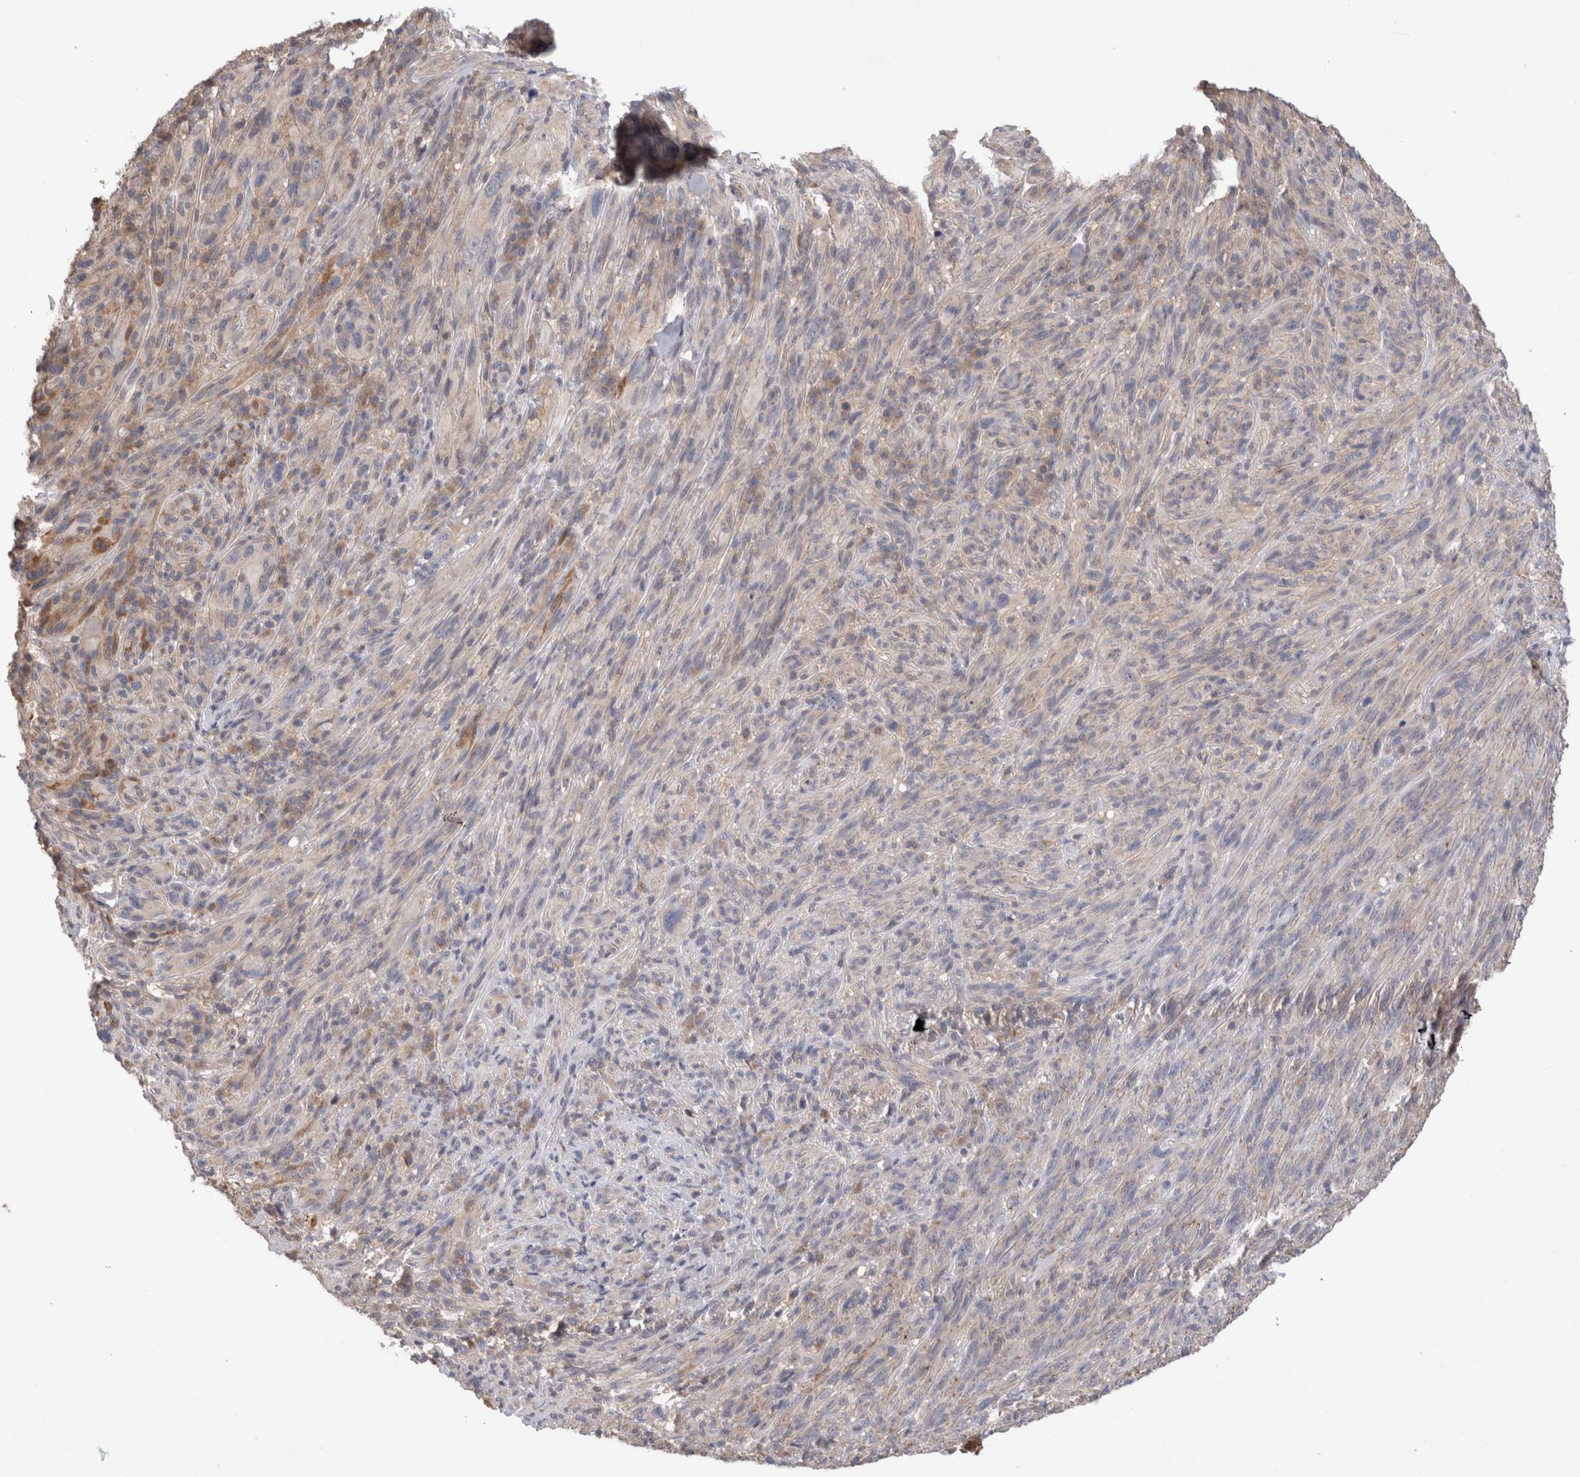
{"staining": {"intensity": "weak", "quantity": "<25%", "location": "cytoplasmic/membranous"}, "tissue": "melanoma", "cell_type": "Tumor cells", "image_type": "cancer", "snomed": [{"axis": "morphology", "description": "Malignant melanoma, NOS"}, {"axis": "topography", "description": "Skin of head"}], "caption": "This is an IHC micrograph of melanoma. There is no staining in tumor cells.", "gene": "OTOR", "patient": {"sex": "male", "age": 96}}